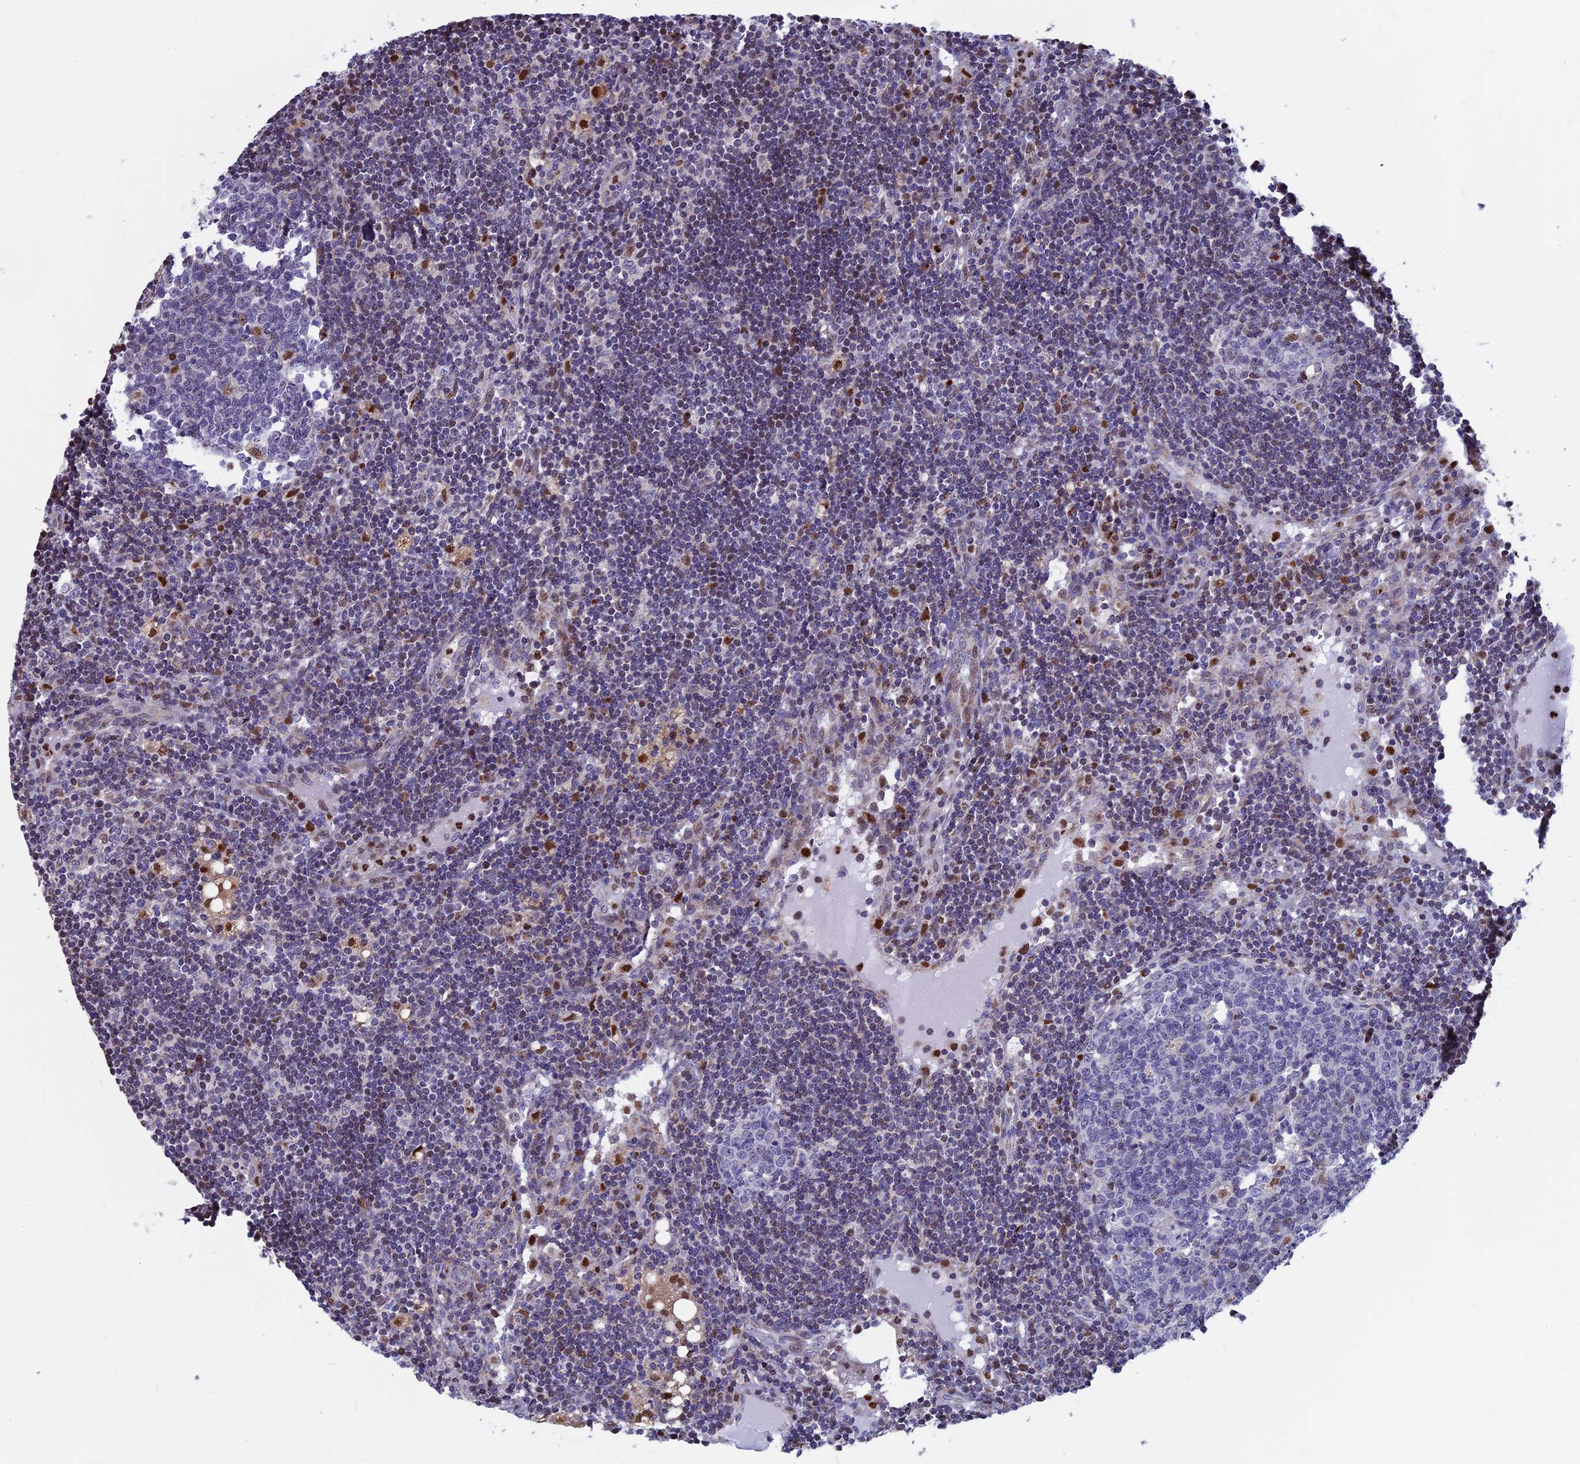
{"staining": {"intensity": "negative", "quantity": "none", "location": "none"}, "tissue": "lymph node", "cell_type": "Germinal center cells", "image_type": "normal", "snomed": [{"axis": "morphology", "description": "Normal tissue, NOS"}, {"axis": "topography", "description": "Lymph node"}], "caption": "DAB (3,3'-diaminobenzidine) immunohistochemical staining of normal human lymph node shows no significant staining in germinal center cells. (DAB immunohistochemistry with hematoxylin counter stain).", "gene": "ACSS1", "patient": {"sex": "female", "age": 73}}